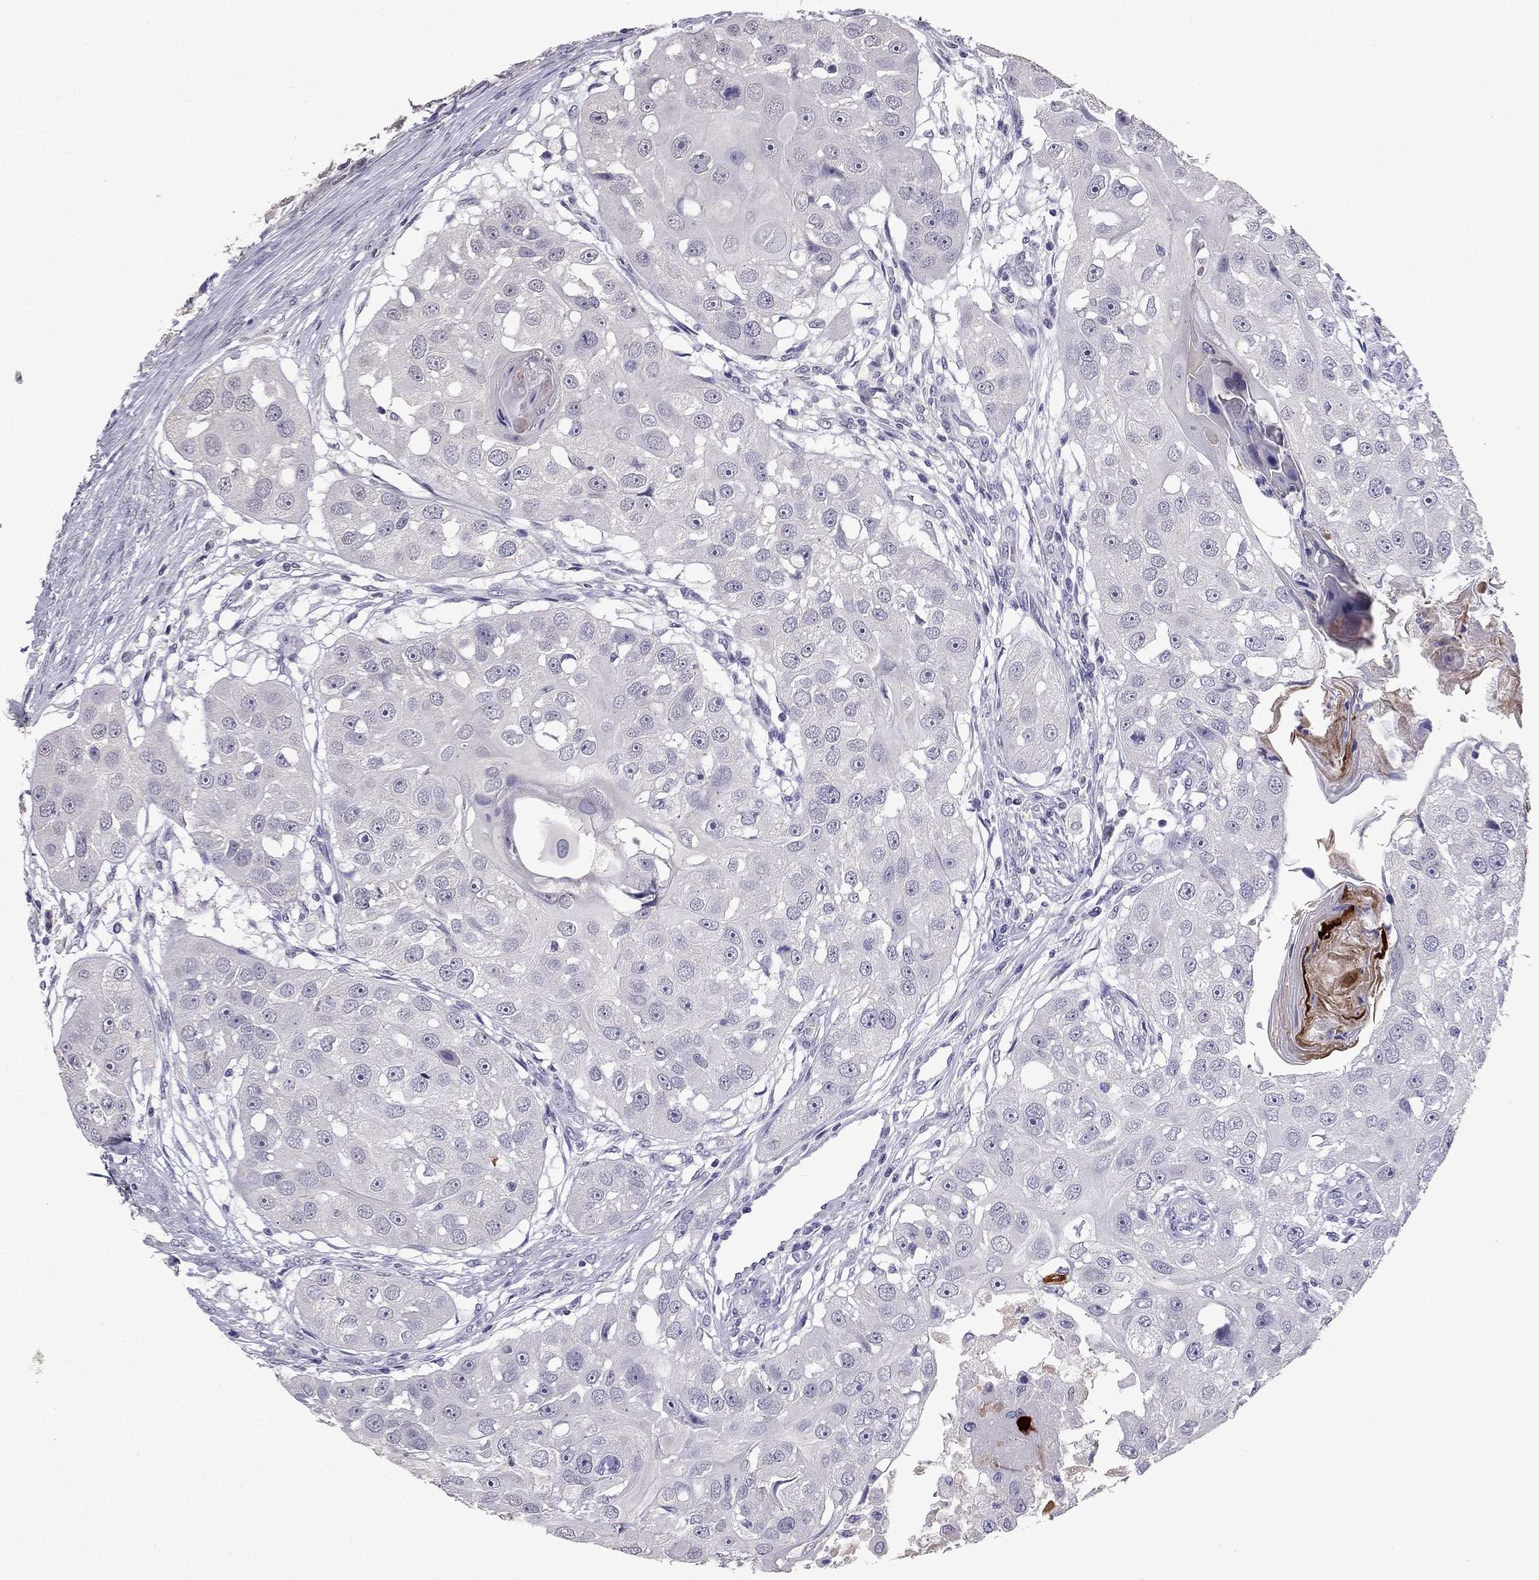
{"staining": {"intensity": "negative", "quantity": "none", "location": "none"}, "tissue": "head and neck cancer", "cell_type": "Tumor cells", "image_type": "cancer", "snomed": [{"axis": "morphology", "description": "Squamous cell carcinoma, NOS"}, {"axis": "topography", "description": "Head-Neck"}], "caption": "Tumor cells show no significant positivity in head and neck squamous cell carcinoma.", "gene": "SCG5", "patient": {"sex": "male", "age": 51}}